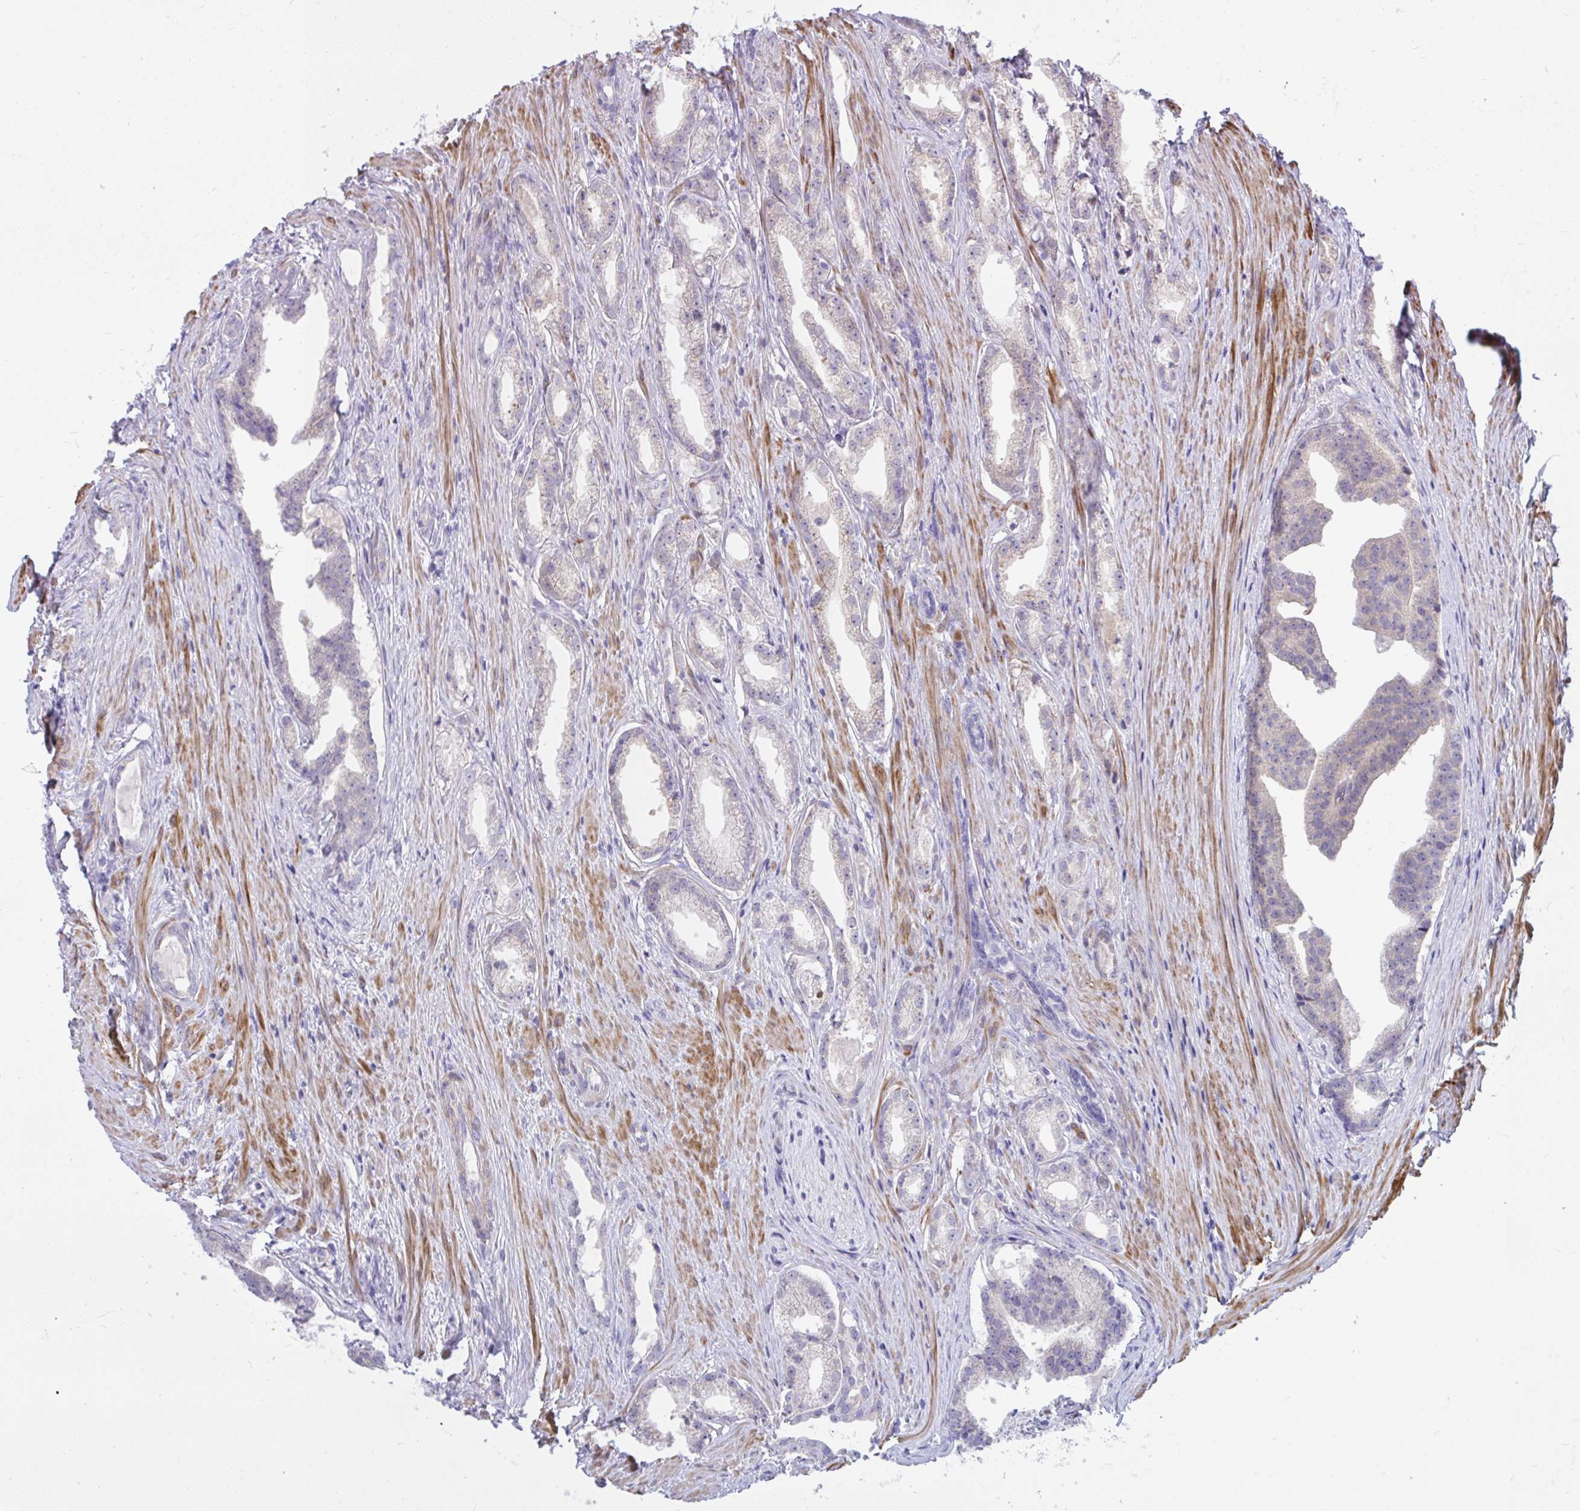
{"staining": {"intensity": "negative", "quantity": "none", "location": "none"}, "tissue": "prostate cancer", "cell_type": "Tumor cells", "image_type": "cancer", "snomed": [{"axis": "morphology", "description": "Adenocarcinoma, Low grade"}, {"axis": "topography", "description": "Prostate"}], "caption": "This image is of prostate cancer stained with immunohistochemistry (IHC) to label a protein in brown with the nuclei are counter-stained blue. There is no positivity in tumor cells. (DAB (3,3'-diaminobenzidine) immunohistochemistry visualized using brightfield microscopy, high magnification).", "gene": "PIGZ", "patient": {"sex": "male", "age": 65}}